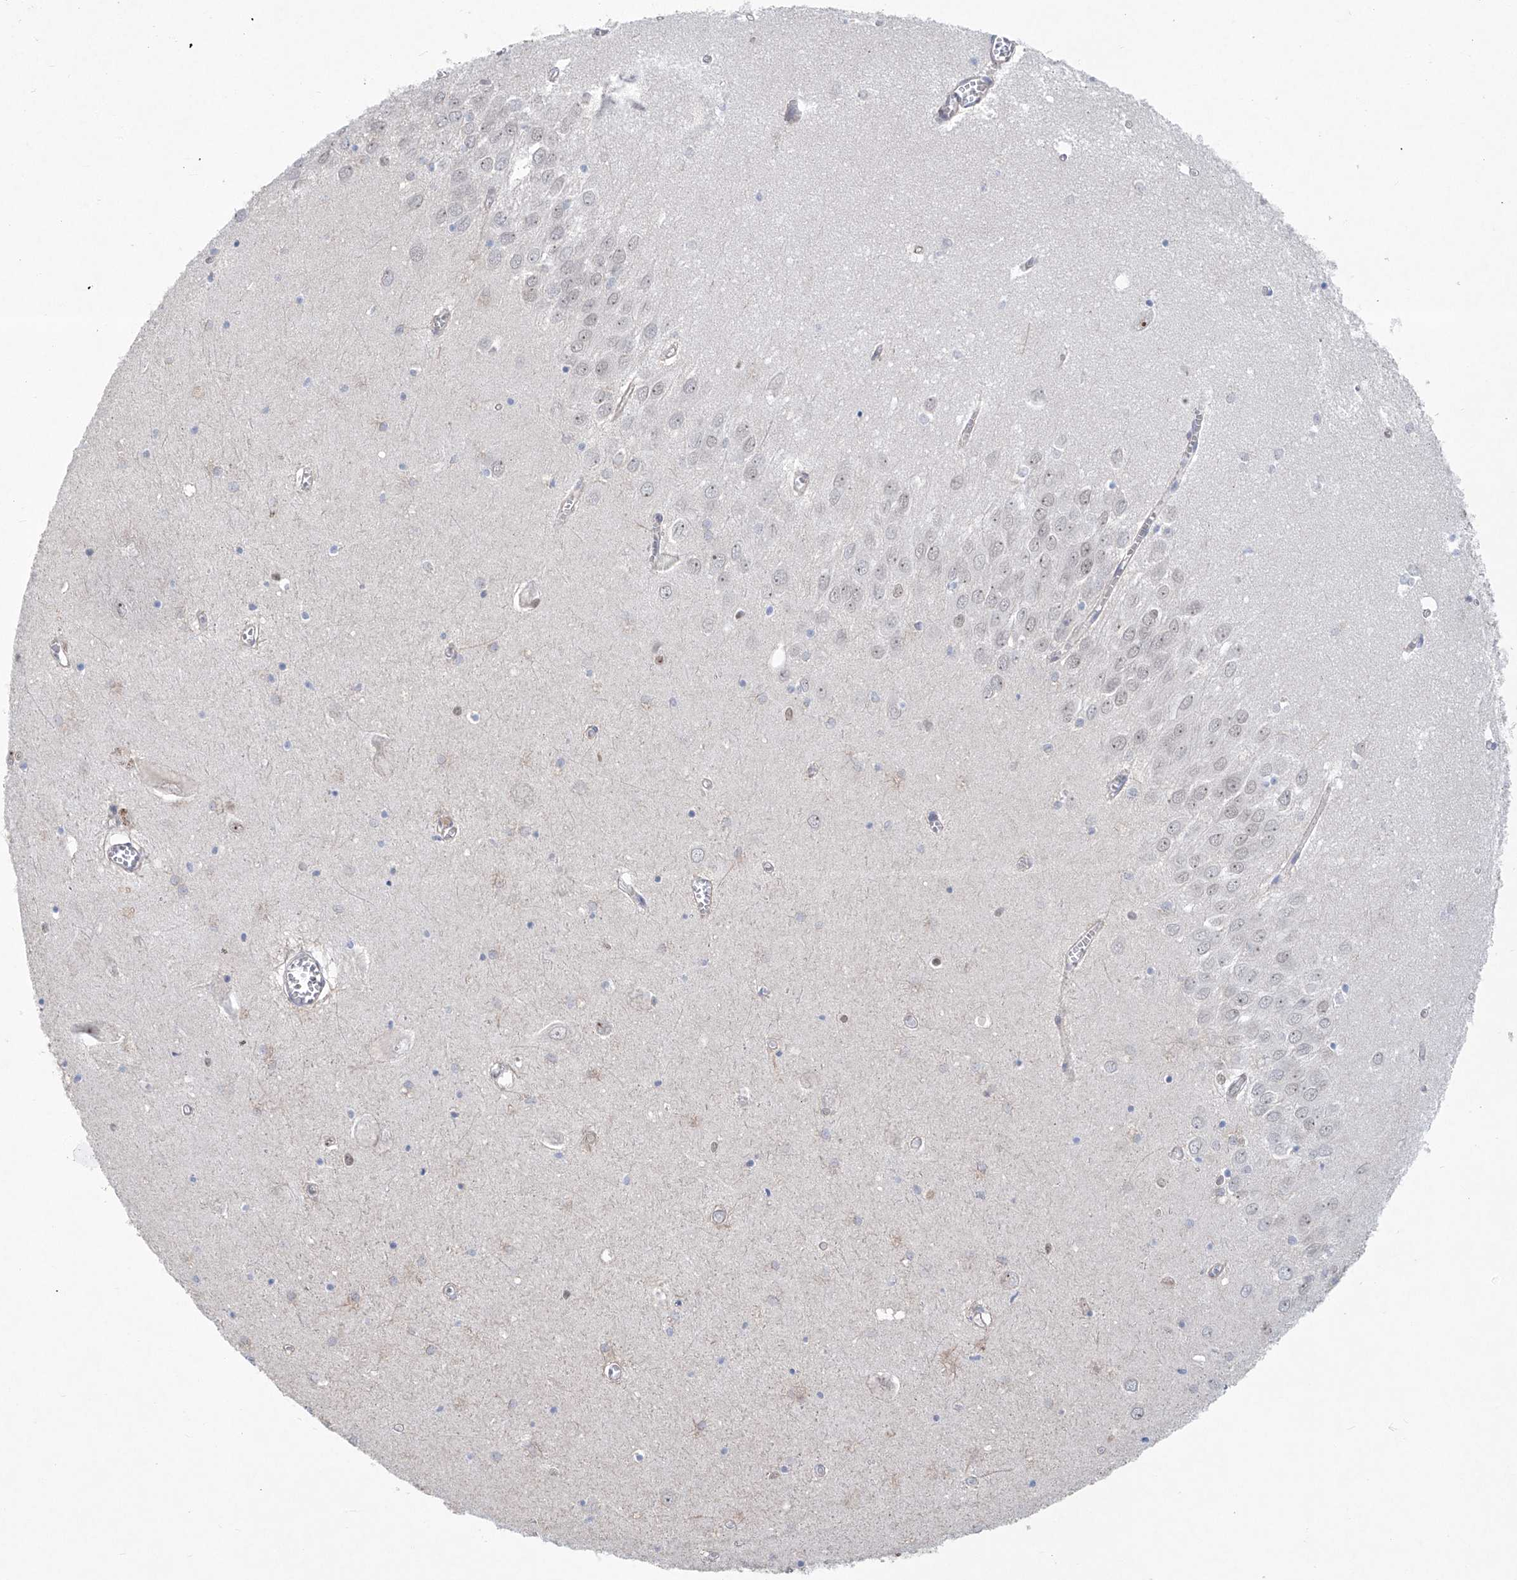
{"staining": {"intensity": "negative", "quantity": "none", "location": "none"}, "tissue": "hippocampus", "cell_type": "Glial cells", "image_type": "normal", "snomed": [{"axis": "morphology", "description": "Normal tissue, NOS"}, {"axis": "topography", "description": "Hippocampus"}], "caption": "This is an immunohistochemistry (IHC) image of normal hippocampus. There is no positivity in glial cells.", "gene": "KLC4", "patient": {"sex": "male", "age": 70}}